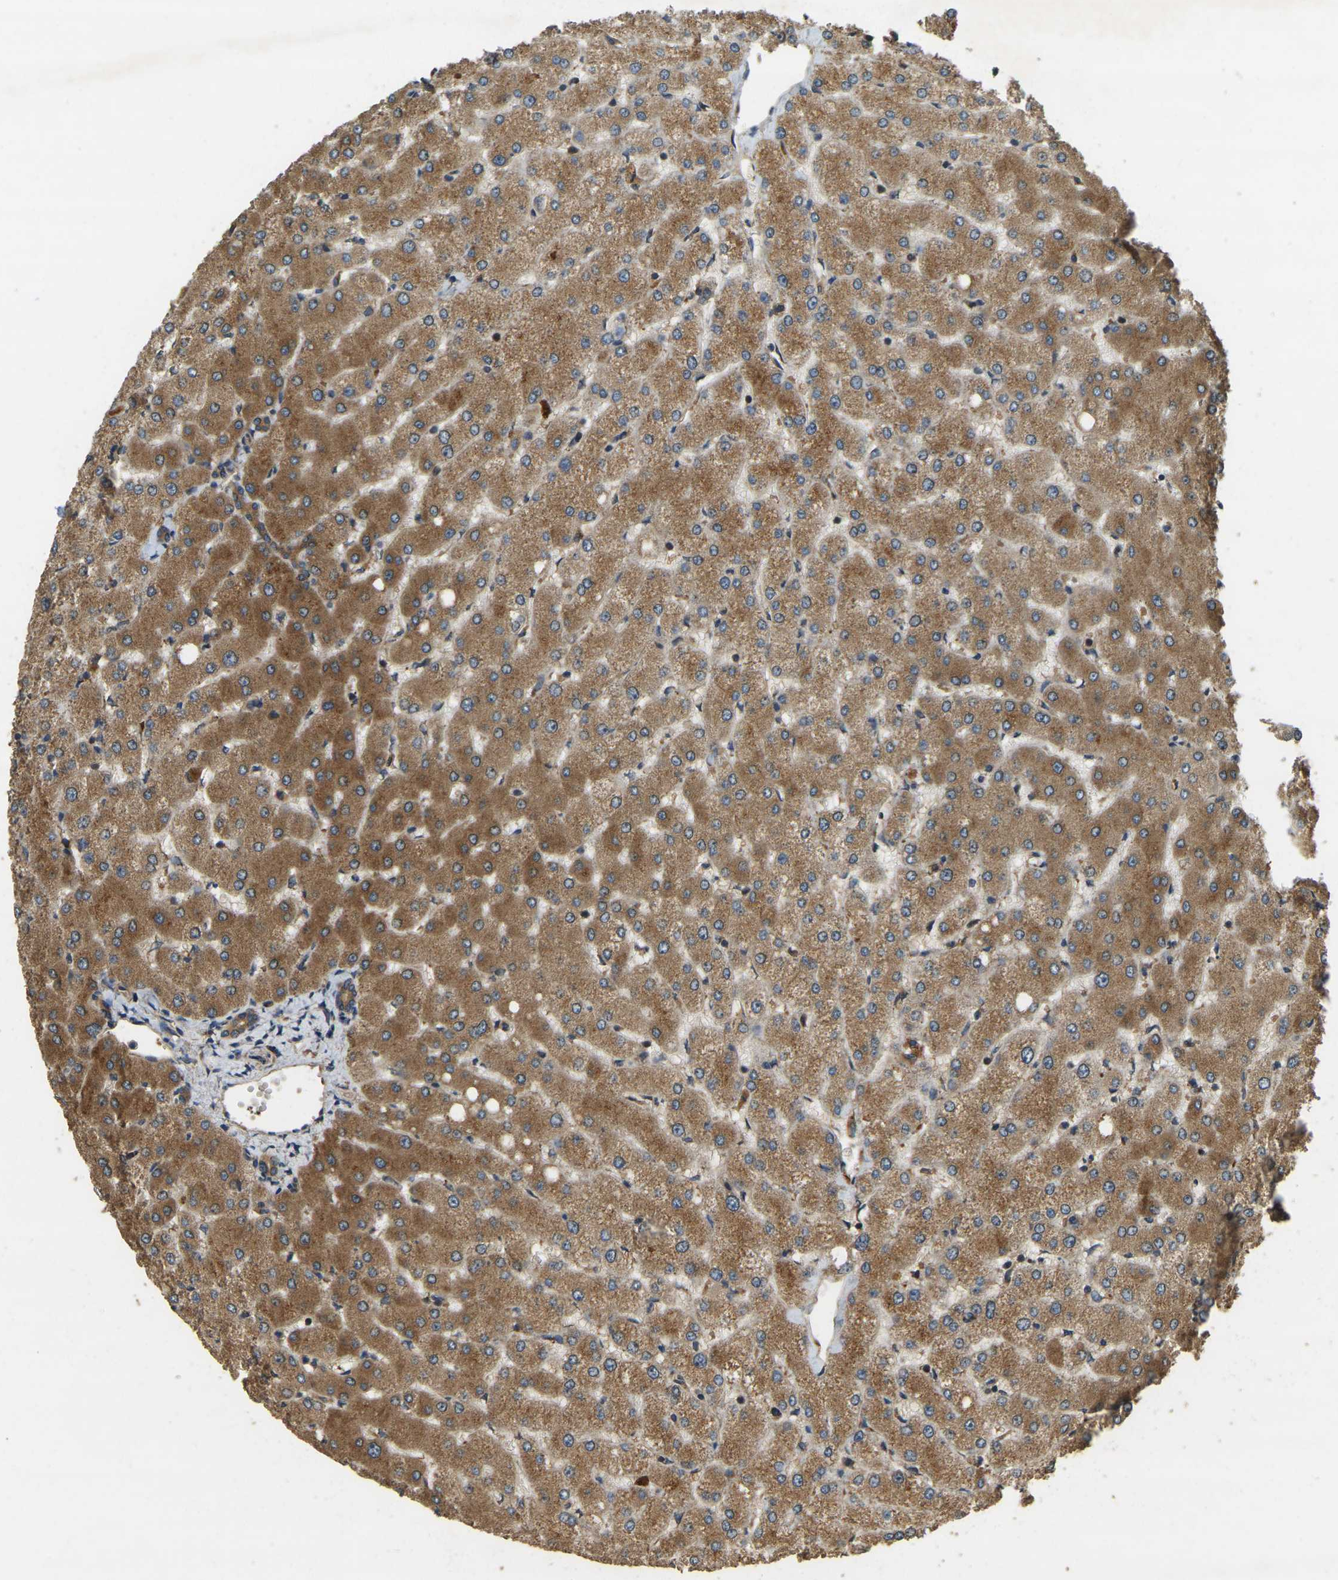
{"staining": {"intensity": "moderate", "quantity": ">75%", "location": "cytoplasmic/membranous"}, "tissue": "liver", "cell_type": "Cholangiocytes", "image_type": "normal", "snomed": [{"axis": "morphology", "description": "Normal tissue, NOS"}, {"axis": "topography", "description": "Liver"}], "caption": "Immunohistochemical staining of benign liver reveals moderate cytoplasmic/membranous protein staining in about >75% of cholangiocytes. (IHC, brightfield microscopy, high magnification).", "gene": "ERGIC1", "patient": {"sex": "female", "age": 54}}